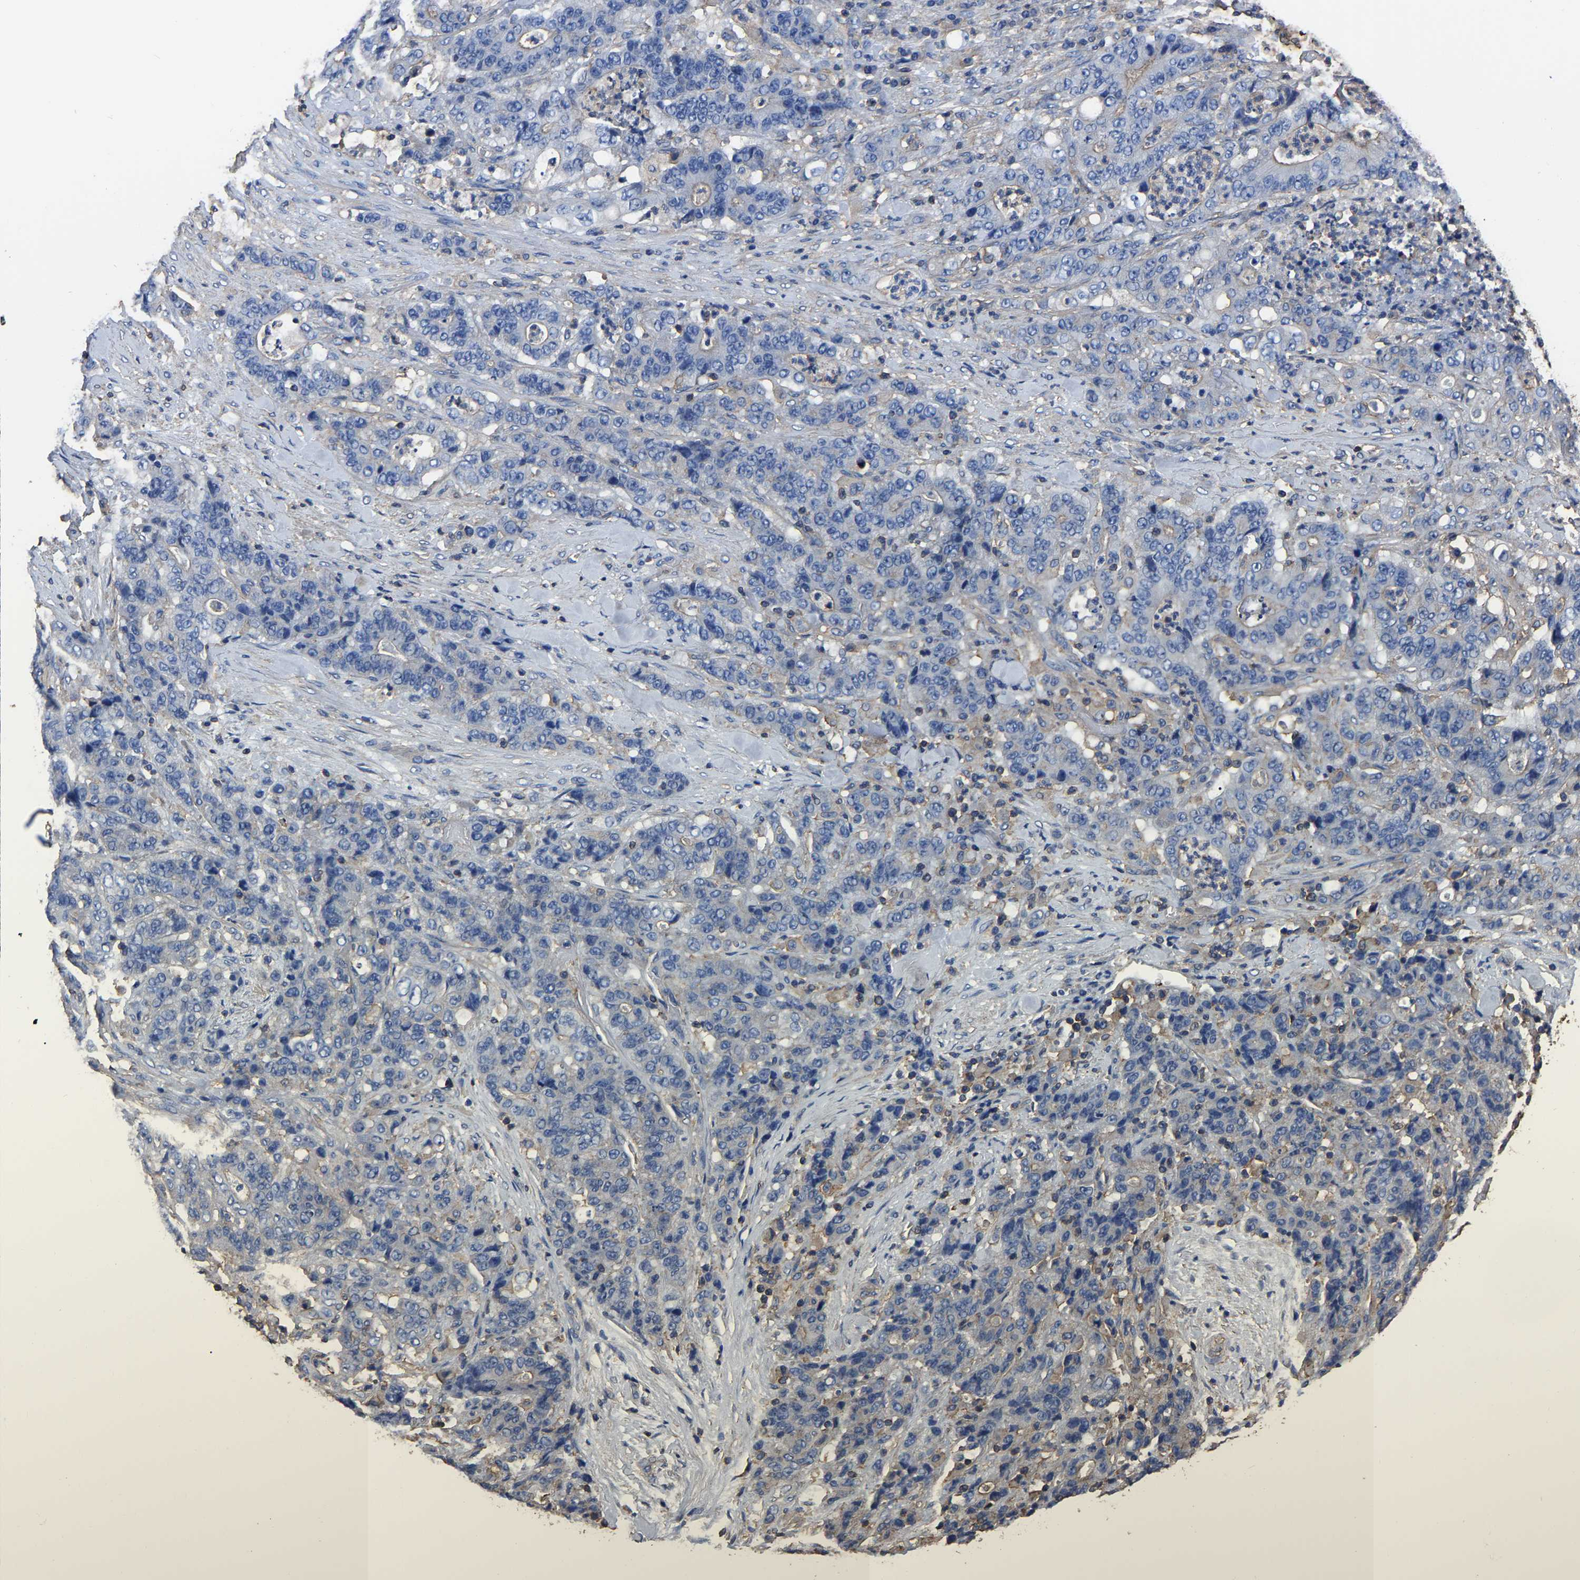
{"staining": {"intensity": "negative", "quantity": "none", "location": "none"}, "tissue": "stomach cancer", "cell_type": "Tumor cells", "image_type": "cancer", "snomed": [{"axis": "morphology", "description": "Adenocarcinoma, NOS"}, {"axis": "topography", "description": "Stomach"}], "caption": "Immunohistochemical staining of human adenocarcinoma (stomach) demonstrates no significant expression in tumor cells. Nuclei are stained in blue.", "gene": "ARMT1", "patient": {"sex": "female", "age": 73}}